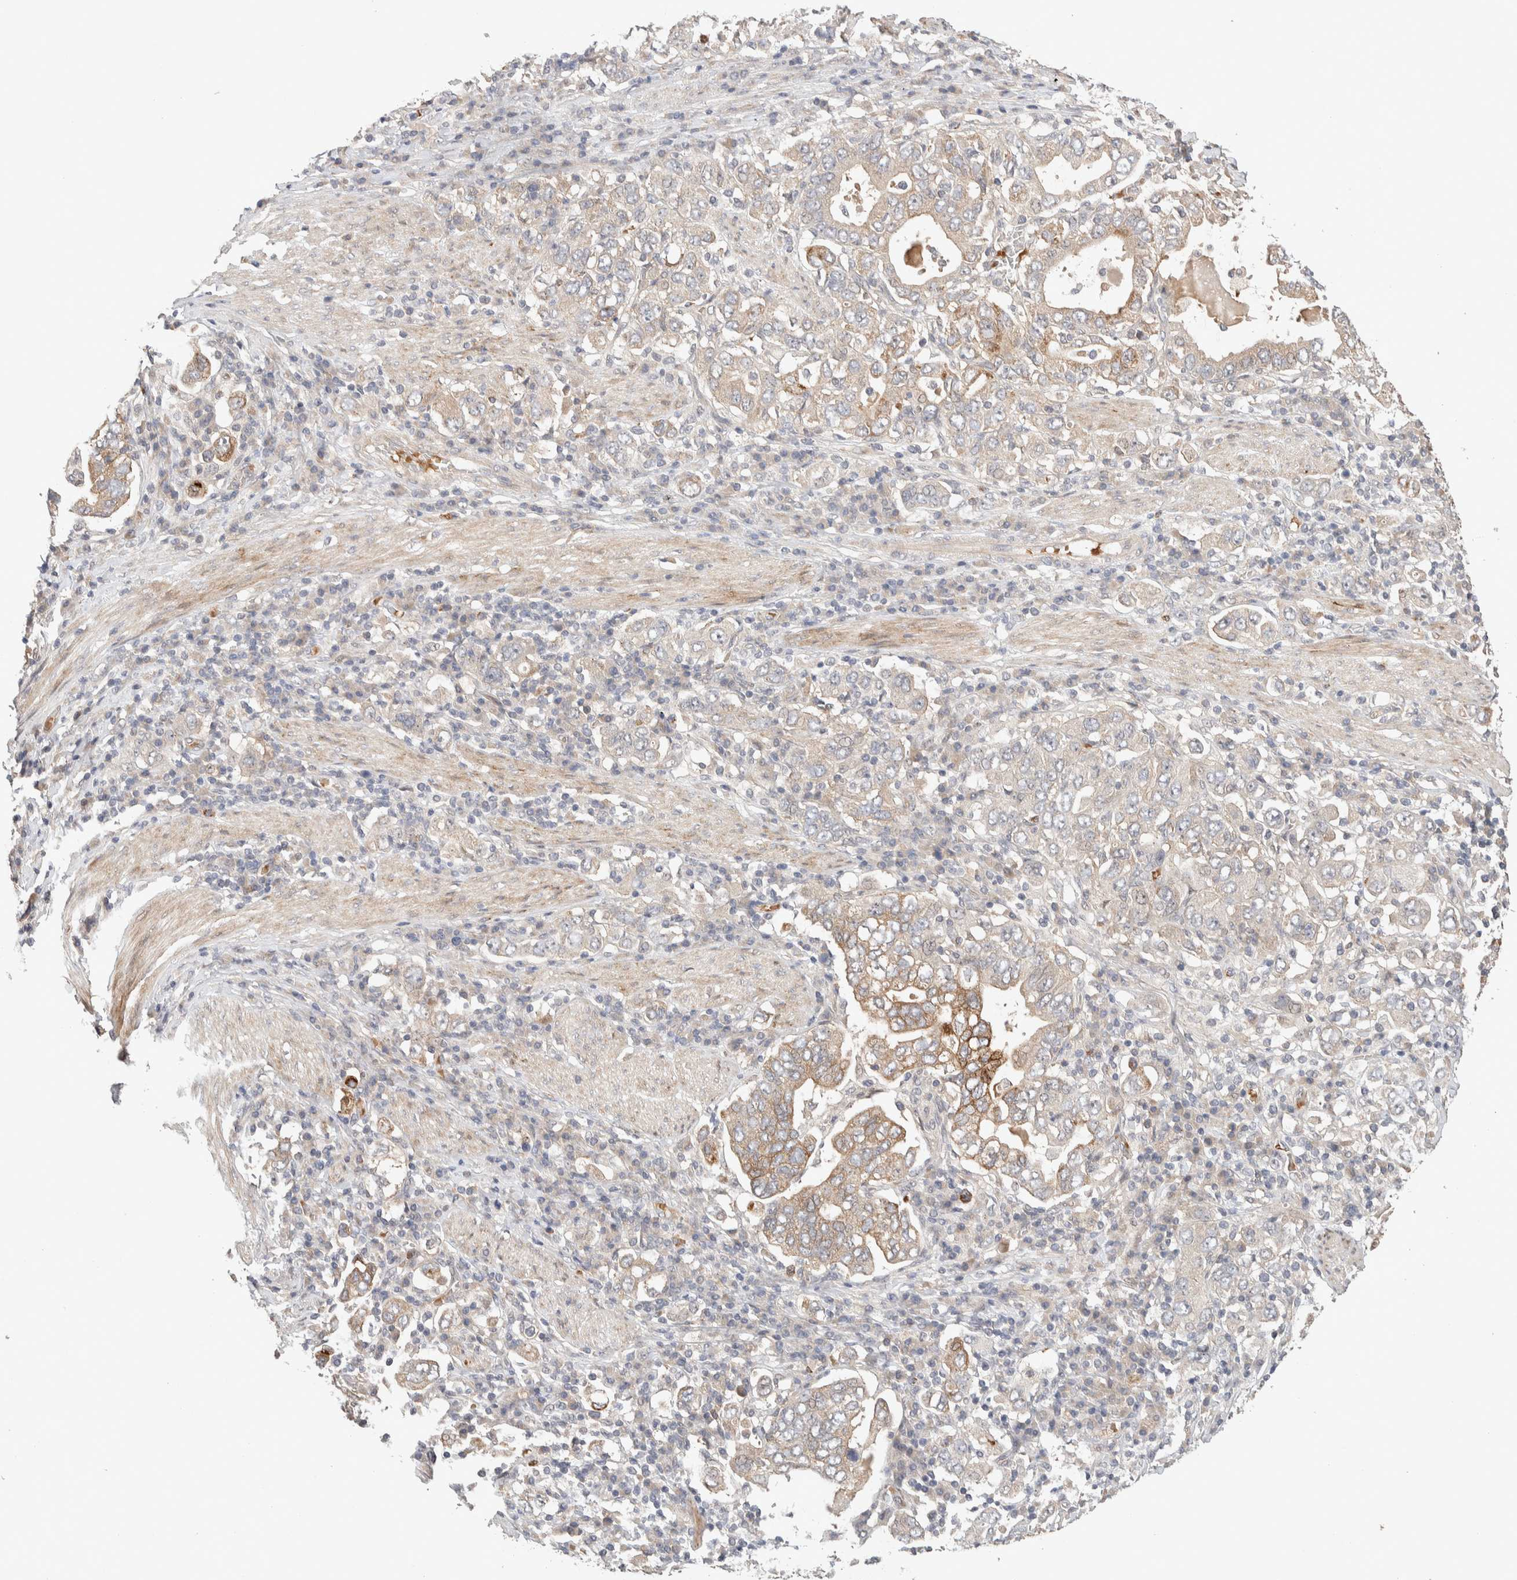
{"staining": {"intensity": "moderate", "quantity": "25%-75%", "location": "cytoplasmic/membranous"}, "tissue": "stomach cancer", "cell_type": "Tumor cells", "image_type": "cancer", "snomed": [{"axis": "morphology", "description": "Adenocarcinoma, NOS"}, {"axis": "topography", "description": "Stomach, upper"}], "caption": "Protein analysis of stomach cancer (adenocarcinoma) tissue exhibits moderate cytoplasmic/membranous staining in approximately 25%-75% of tumor cells.", "gene": "CASK", "patient": {"sex": "male", "age": 62}}